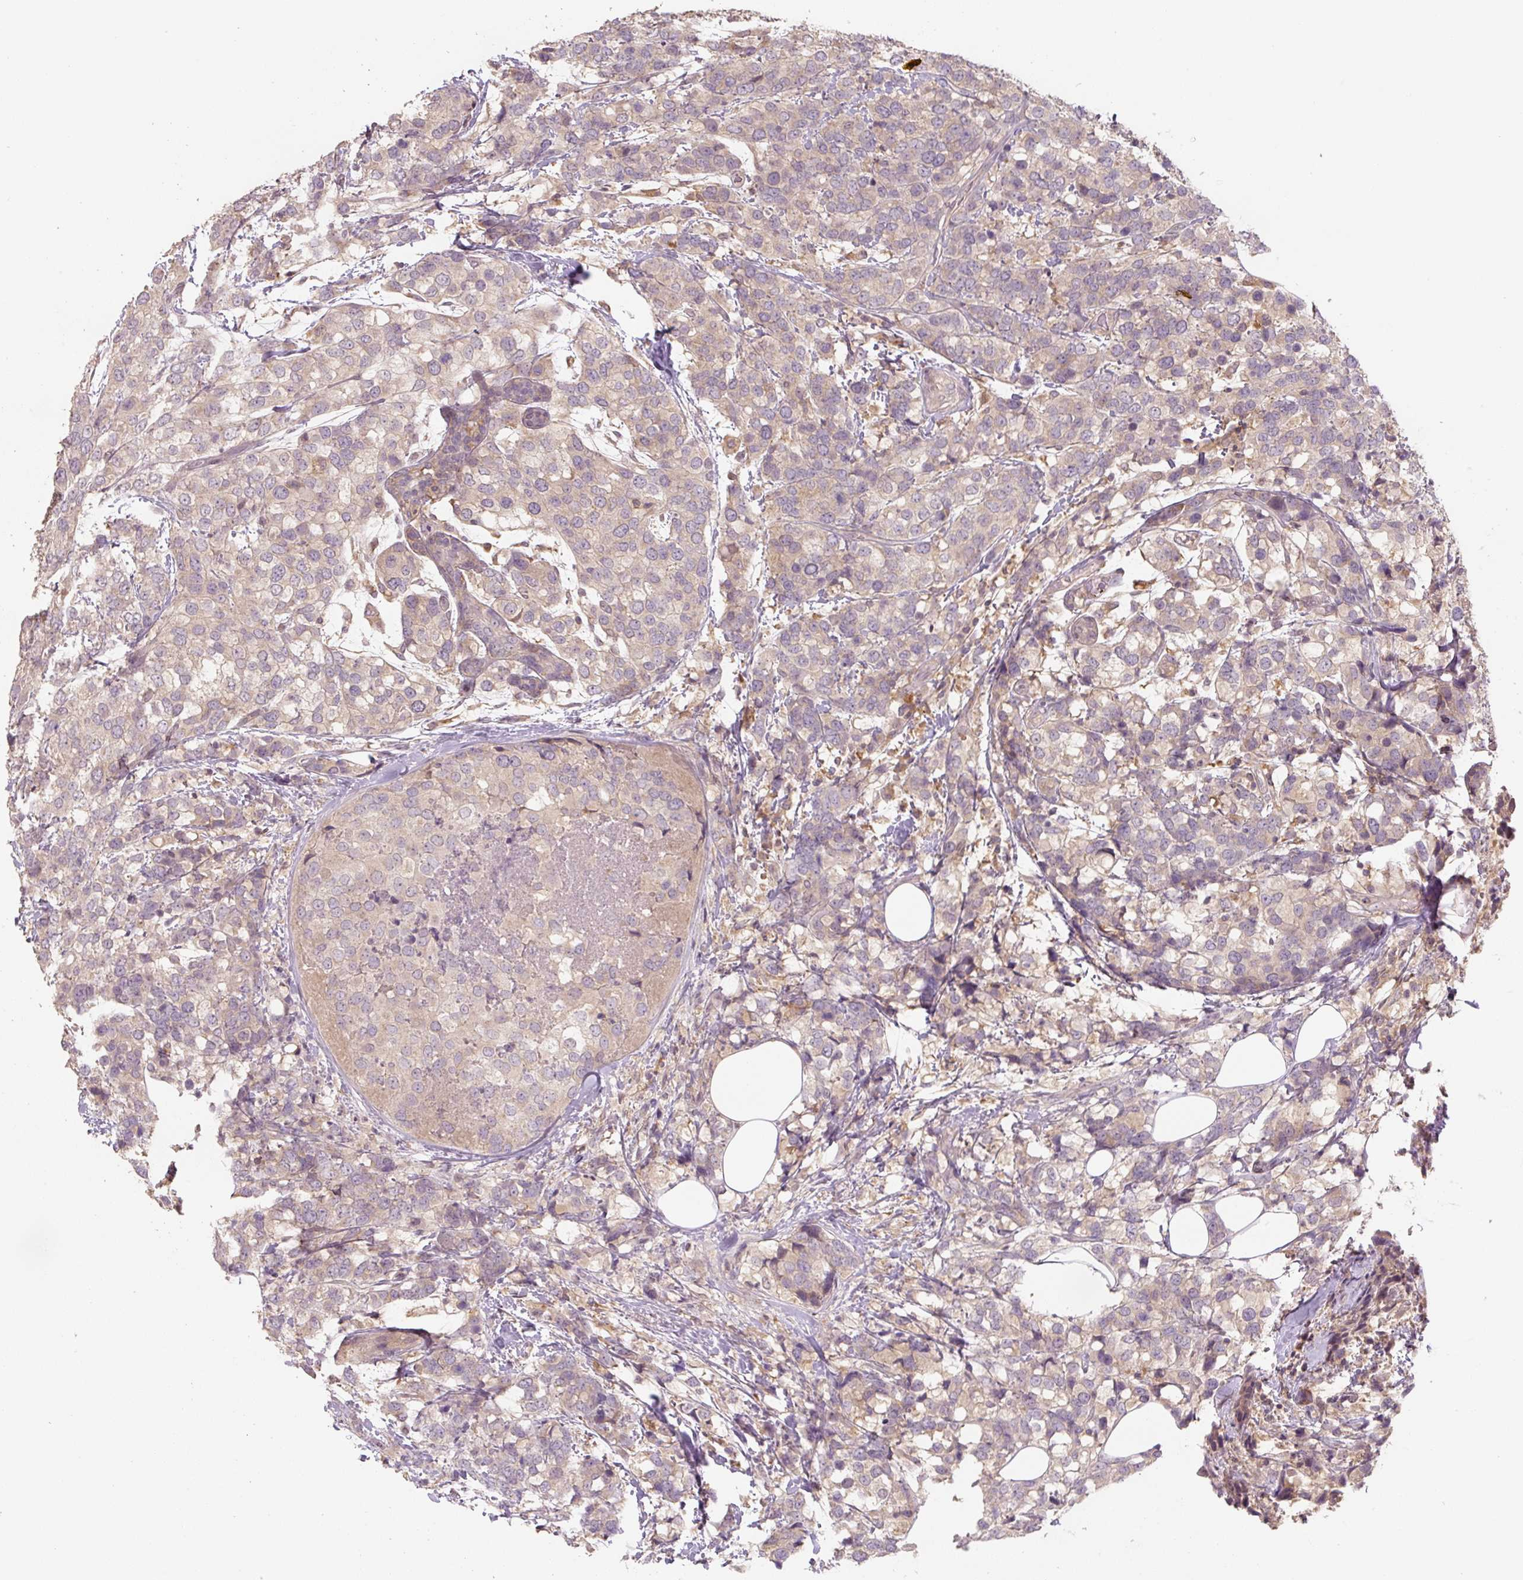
{"staining": {"intensity": "negative", "quantity": "none", "location": "none"}, "tissue": "breast cancer", "cell_type": "Tumor cells", "image_type": "cancer", "snomed": [{"axis": "morphology", "description": "Lobular carcinoma"}, {"axis": "topography", "description": "Breast"}], "caption": "High power microscopy photomicrograph of an immunohistochemistry image of lobular carcinoma (breast), revealing no significant staining in tumor cells.", "gene": "C2orf73", "patient": {"sex": "female", "age": 59}}